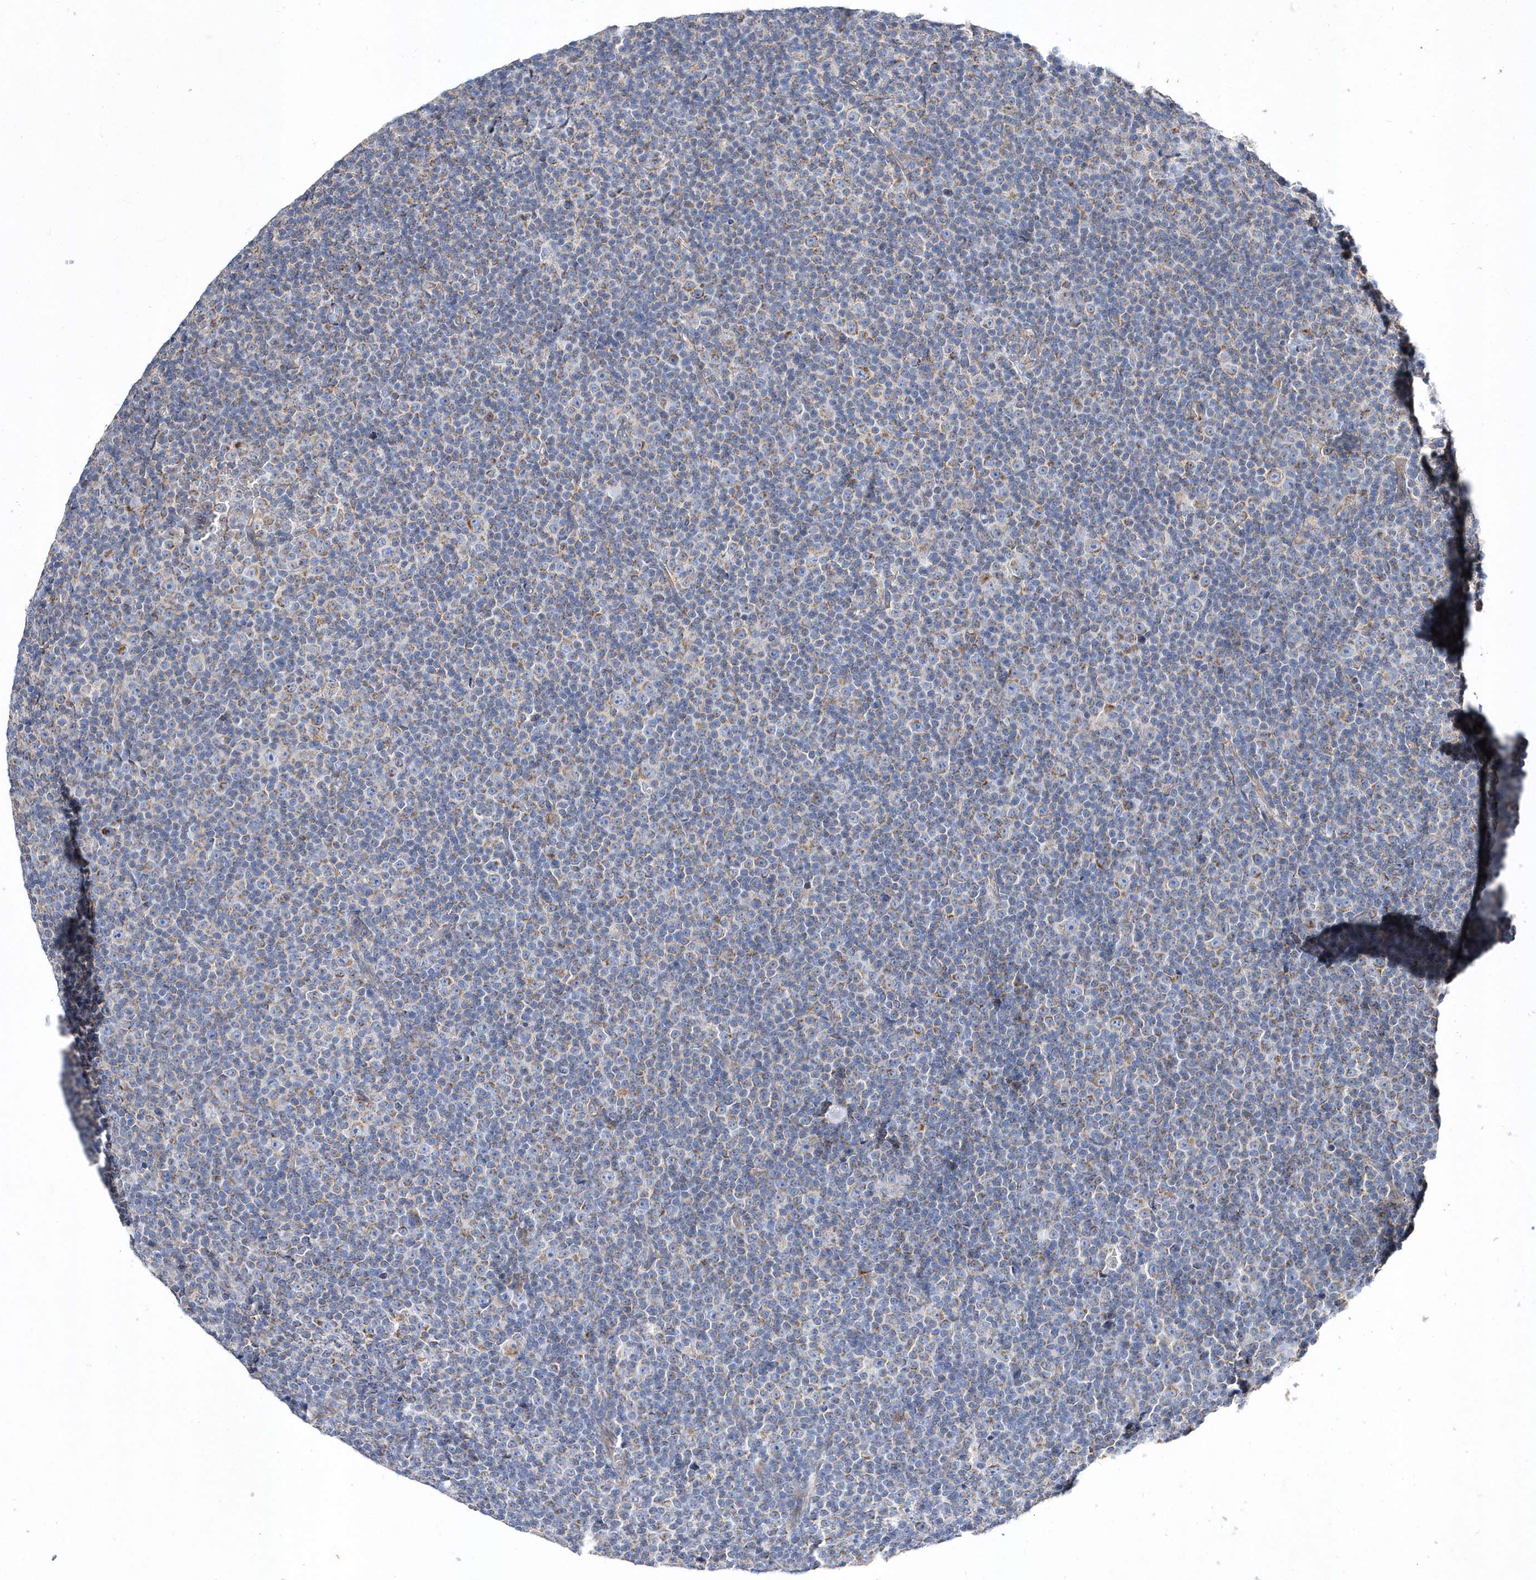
{"staining": {"intensity": "weak", "quantity": ">75%", "location": "cytoplasmic/membranous"}, "tissue": "lymphoma", "cell_type": "Tumor cells", "image_type": "cancer", "snomed": [{"axis": "morphology", "description": "Malignant lymphoma, non-Hodgkin's type, Low grade"}, {"axis": "topography", "description": "Lymph node"}], "caption": "Human lymphoma stained with a protein marker reveals weak staining in tumor cells.", "gene": "METTL8", "patient": {"sex": "female", "age": 67}}